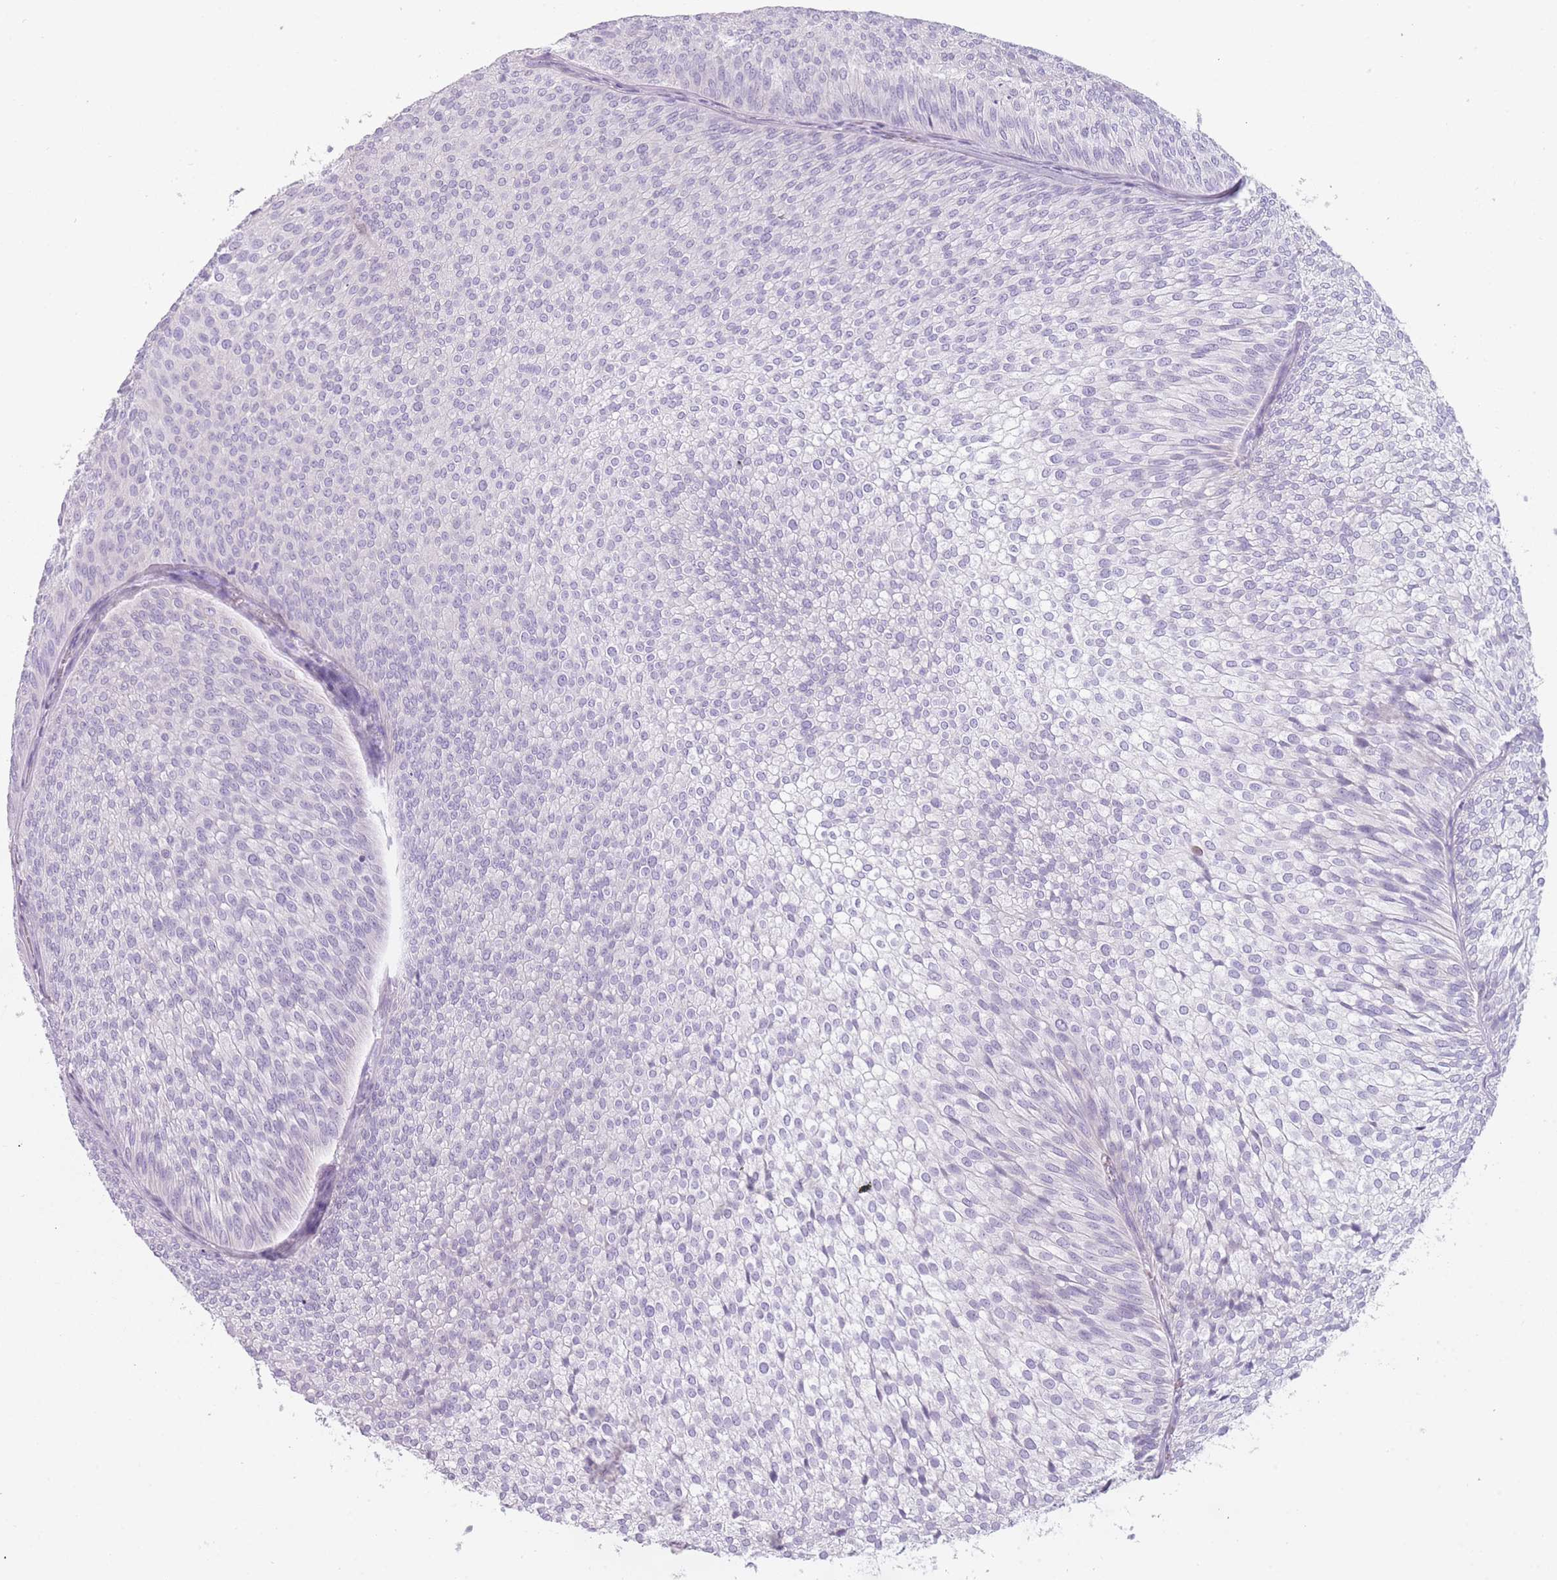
{"staining": {"intensity": "negative", "quantity": "none", "location": "none"}, "tissue": "urothelial cancer", "cell_type": "Tumor cells", "image_type": "cancer", "snomed": [{"axis": "morphology", "description": "Urothelial carcinoma, Low grade"}, {"axis": "topography", "description": "Urinary bladder"}], "caption": "Low-grade urothelial carcinoma was stained to show a protein in brown. There is no significant positivity in tumor cells.", "gene": "PPFIA3", "patient": {"sex": "male", "age": 91}}